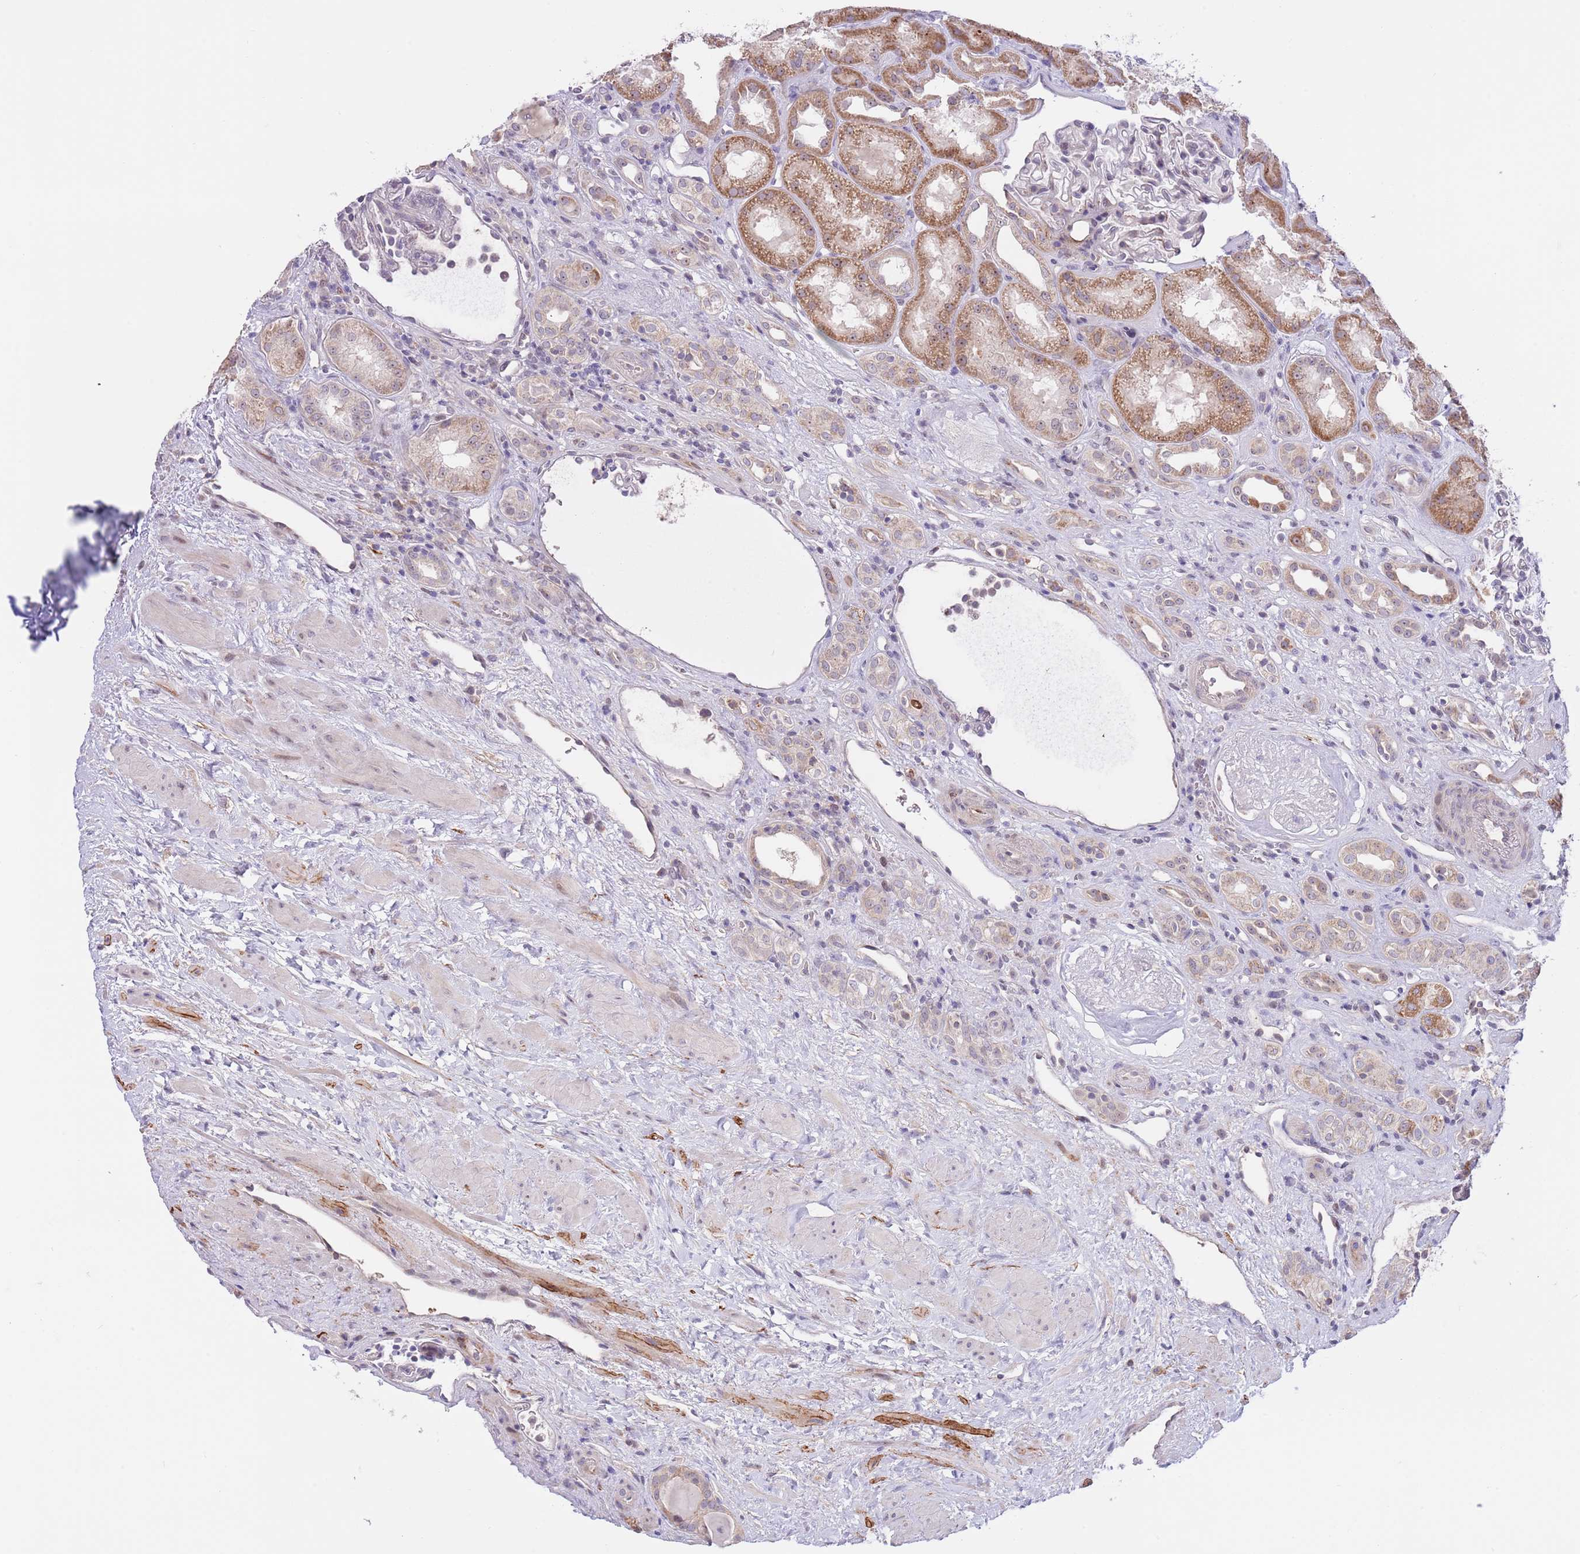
{"staining": {"intensity": "negative", "quantity": "none", "location": "none"}, "tissue": "kidney", "cell_type": "Cells in glomeruli", "image_type": "normal", "snomed": [{"axis": "morphology", "description": "Normal tissue, NOS"}, {"axis": "topography", "description": "Kidney"}], "caption": "This is an immunohistochemistry (IHC) image of unremarkable human kidney. There is no expression in cells in glomeruli.", "gene": "AP1S2", "patient": {"sex": "male", "age": 61}}